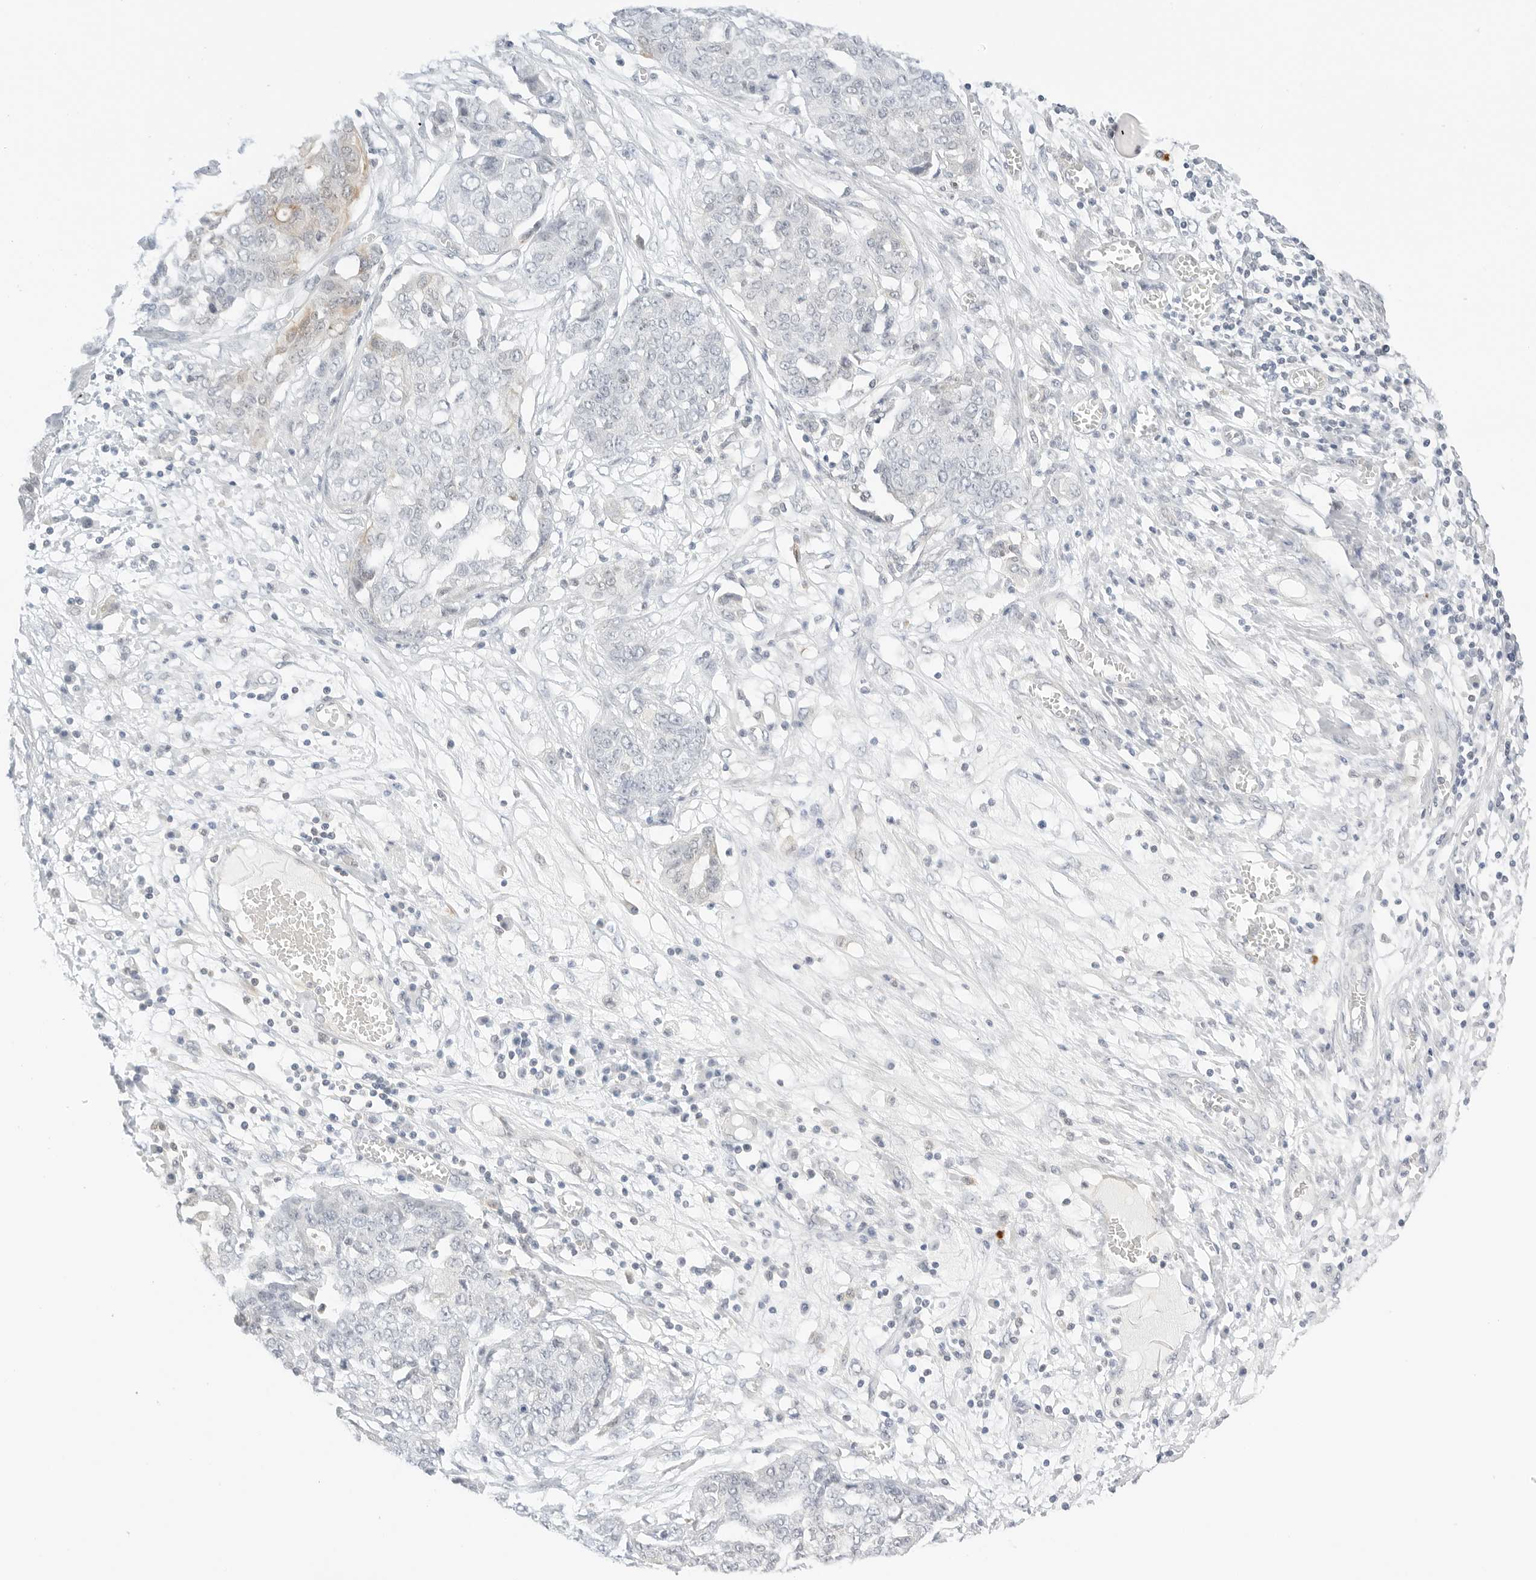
{"staining": {"intensity": "negative", "quantity": "none", "location": "none"}, "tissue": "ovarian cancer", "cell_type": "Tumor cells", "image_type": "cancer", "snomed": [{"axis": "morphology", "description": "Cystadenocarcinoma, serous, NOS"}, {"axis": "topography", "description": "Soft tissue"}, {"axis": "topography", "description": "Ovary"}], "caption": "DAB (3,3'-diaminobenzidine) immunohistochemical staining of ovarian cancer (serous cystadenocarcinoma) demonstrates no significant positivity in tumor cells.", "gene": "TEKT2", "patient": {"sex": "female", "age": 57}}